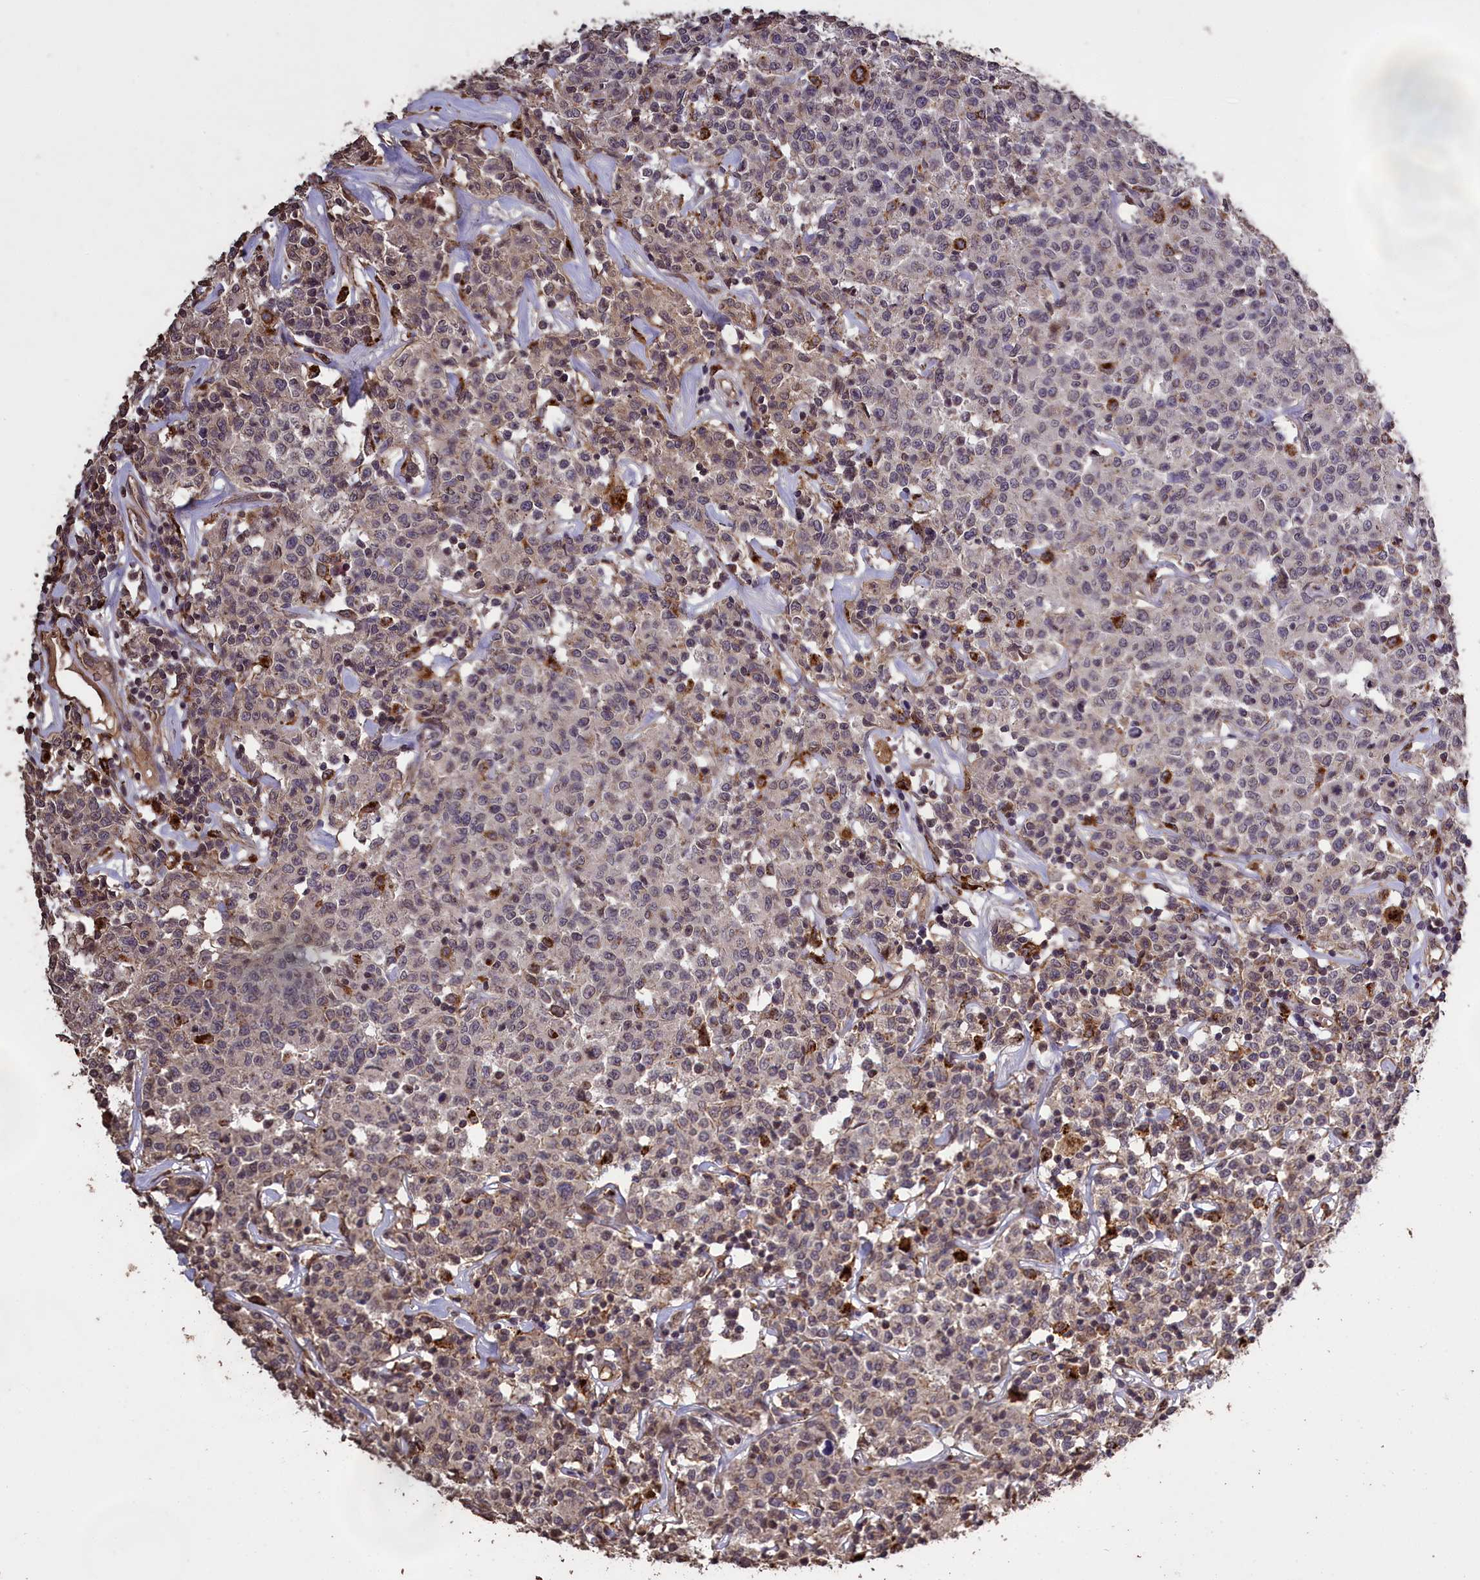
{"staining": {"intensity": "weak", "quantity": "<25%", "location": "nuclear"}, "tissue": "lymphoma", "cell_type": "Tumor cells", "image_type": "cancer", "snomed": [{"axis": "morphology", "description": "Malignant lymphoma, non-Hodgkin's type, Low grade"}, {"axis": "topography", "description": "Small intestine"}], "caption": "This is an immunohistochemistry (IHC) micrograph of human malignant lymphoma, non-Hodgkin's type (low-grade). There is no expression in tumor cells.", "gene": "CLRN2", "patient": {"sex": "female", "age": 59}}